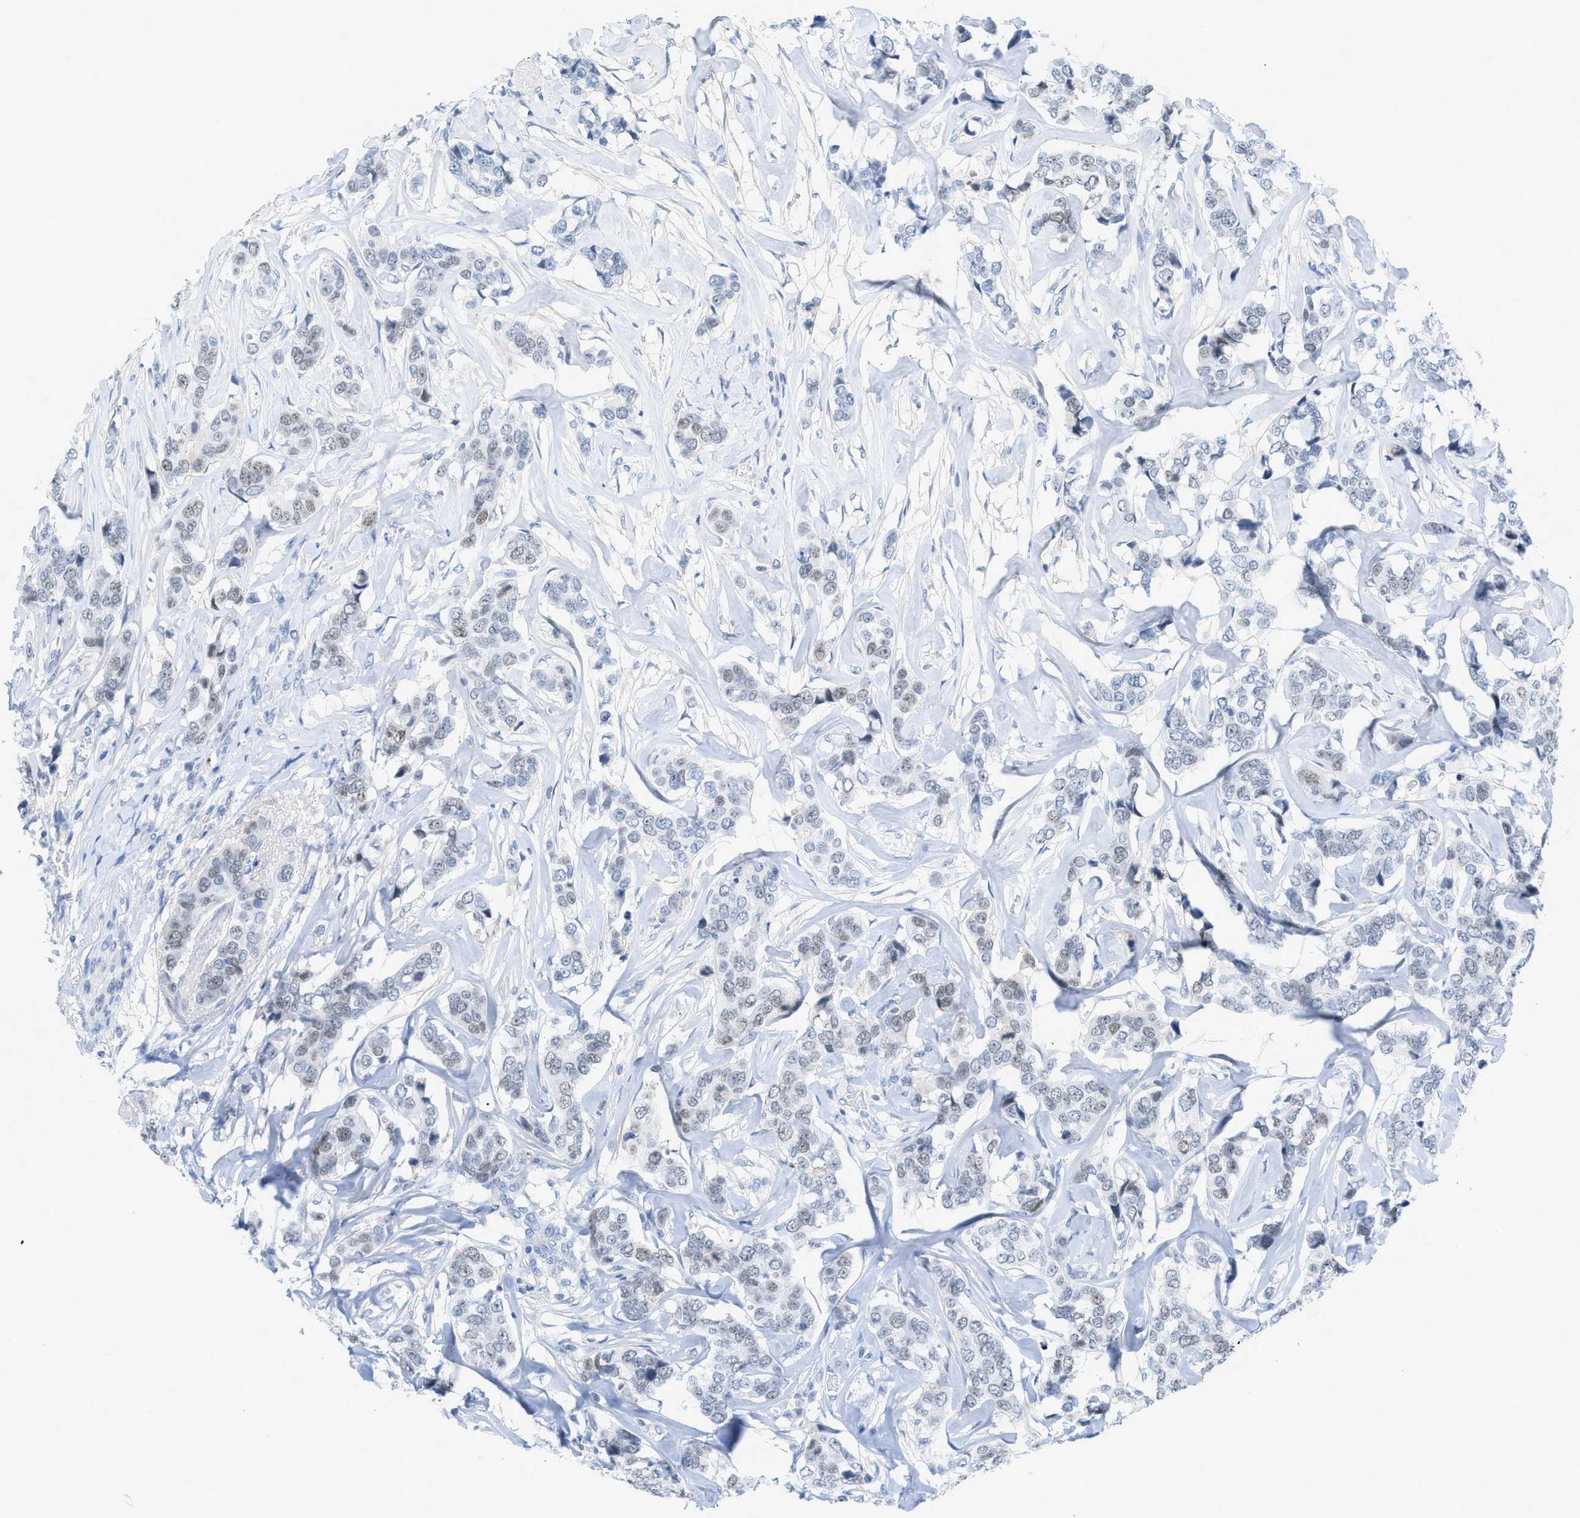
{"staining": {"intensity": "moderate", "quantity": "<25%", "location": "nuclear"}, "tissue": "breast cancer", "cell_type": "Tumor cells", "image_type": "cancer", "snomed": [{"axis": "morphology", "description": "Lobular carcinoma"}, {"axis": "topography", "description": "Breast"}], "caption": "Protein expression analysis of breast cancer (lobular carcinoma) demonstrates moderate nuclear positivity in approximately <25% of tumor cells.", "gene": "HLTF", "patient": {"sex": "female", "age": 59}}